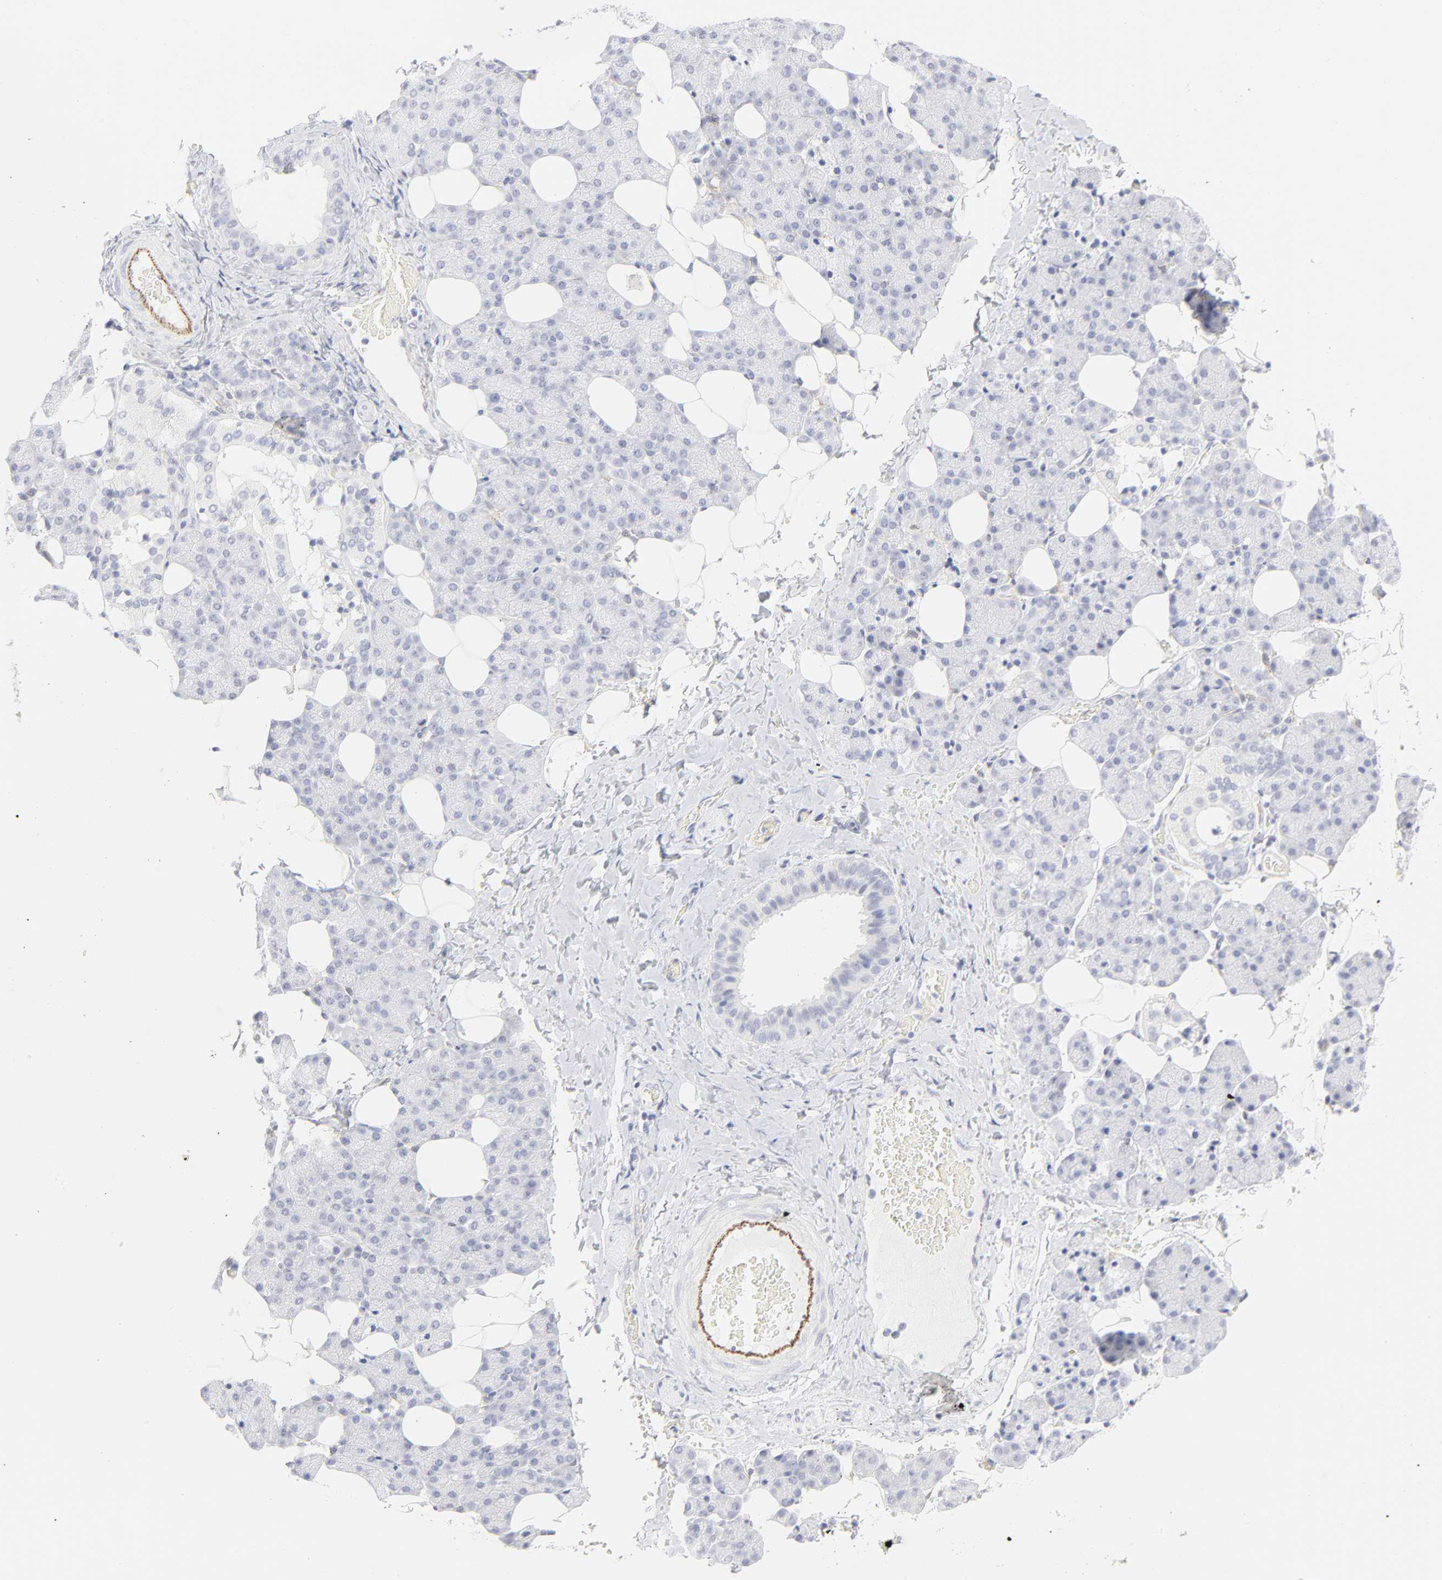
{"staining": {"intensity": "negative", "quantity": "none", "location": "none"}, "tissue": "salivary gland", "cell_type": "Glandular cells", "image_type": "normal", "snomed": [{"axis": "morphology", "description": "Normal tissue, NOS"}, {"axis": "topography", "description": "Lymph node"}, {"axis": "topography", "description": "Salivary gland"}], "caption": "Glandular cells show no significant protein staining in unremarkable salivary gland. (DAB (3,3'-diaminobenzidine) immunohistochemistry, high magnification).", "gene": "ITGA5", "patient": {"sex": "male", "age": 8}}